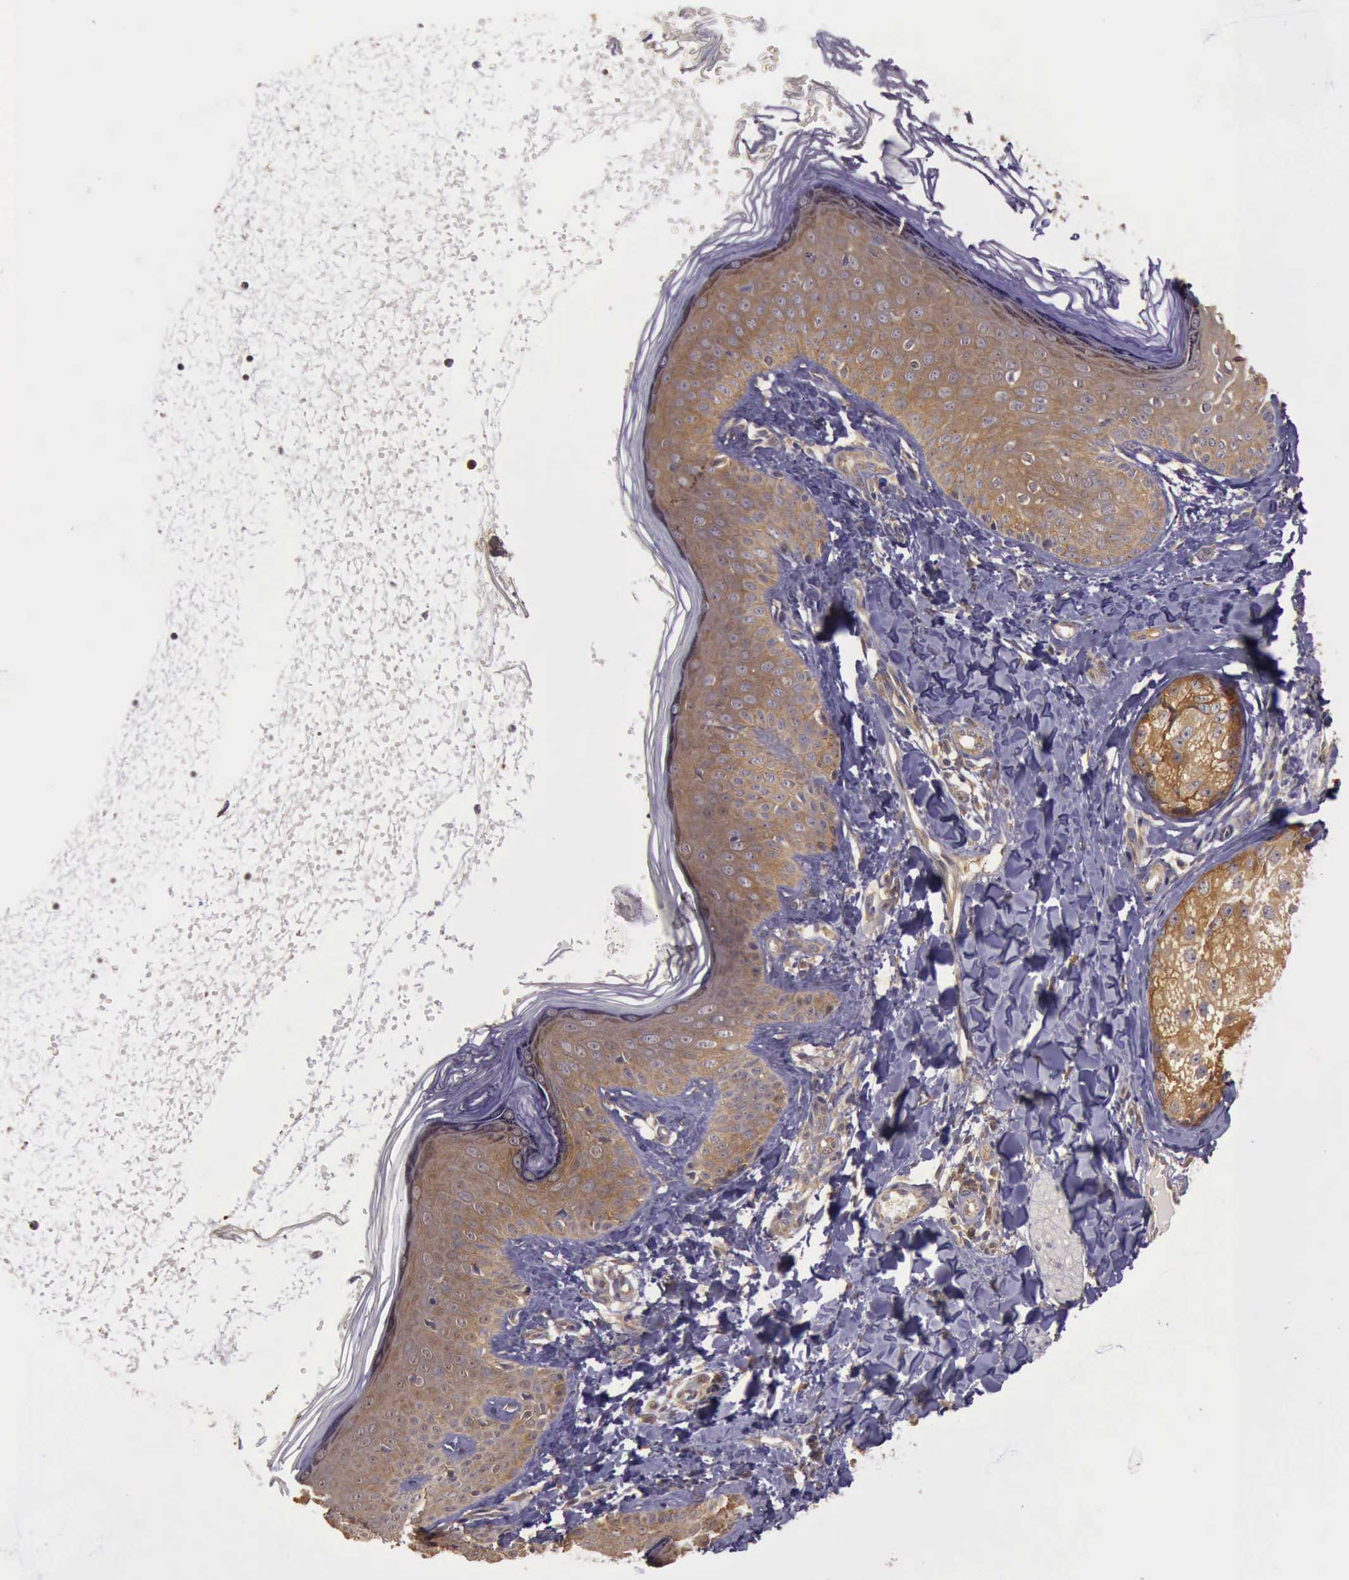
{"staining": {"intensity": "moderate", "quantity": ">75%", "location": "cytoplasmic/membranous"}, "tissue": "skin", "cell_type": "Fibroblasts", "image_type": "normal", "snomed": [{"axis": "morphology", "description": "Normal tissue, NOS"}, {"axis": "topography", "description": "Skin"}], "caption": "Skin was stained to show a protein in brown. There is medium levels of moderate cytoplasmic/membranous staining in about >75% of fibroblasts. Using DAB (3,3'-diaminobenzidine) (brown) and hematoxylin (blue) stains, captured at high magnification using brightfield microscopy.", "gene": "EIF5", "patient": {"sex": "female", "age": 15}}